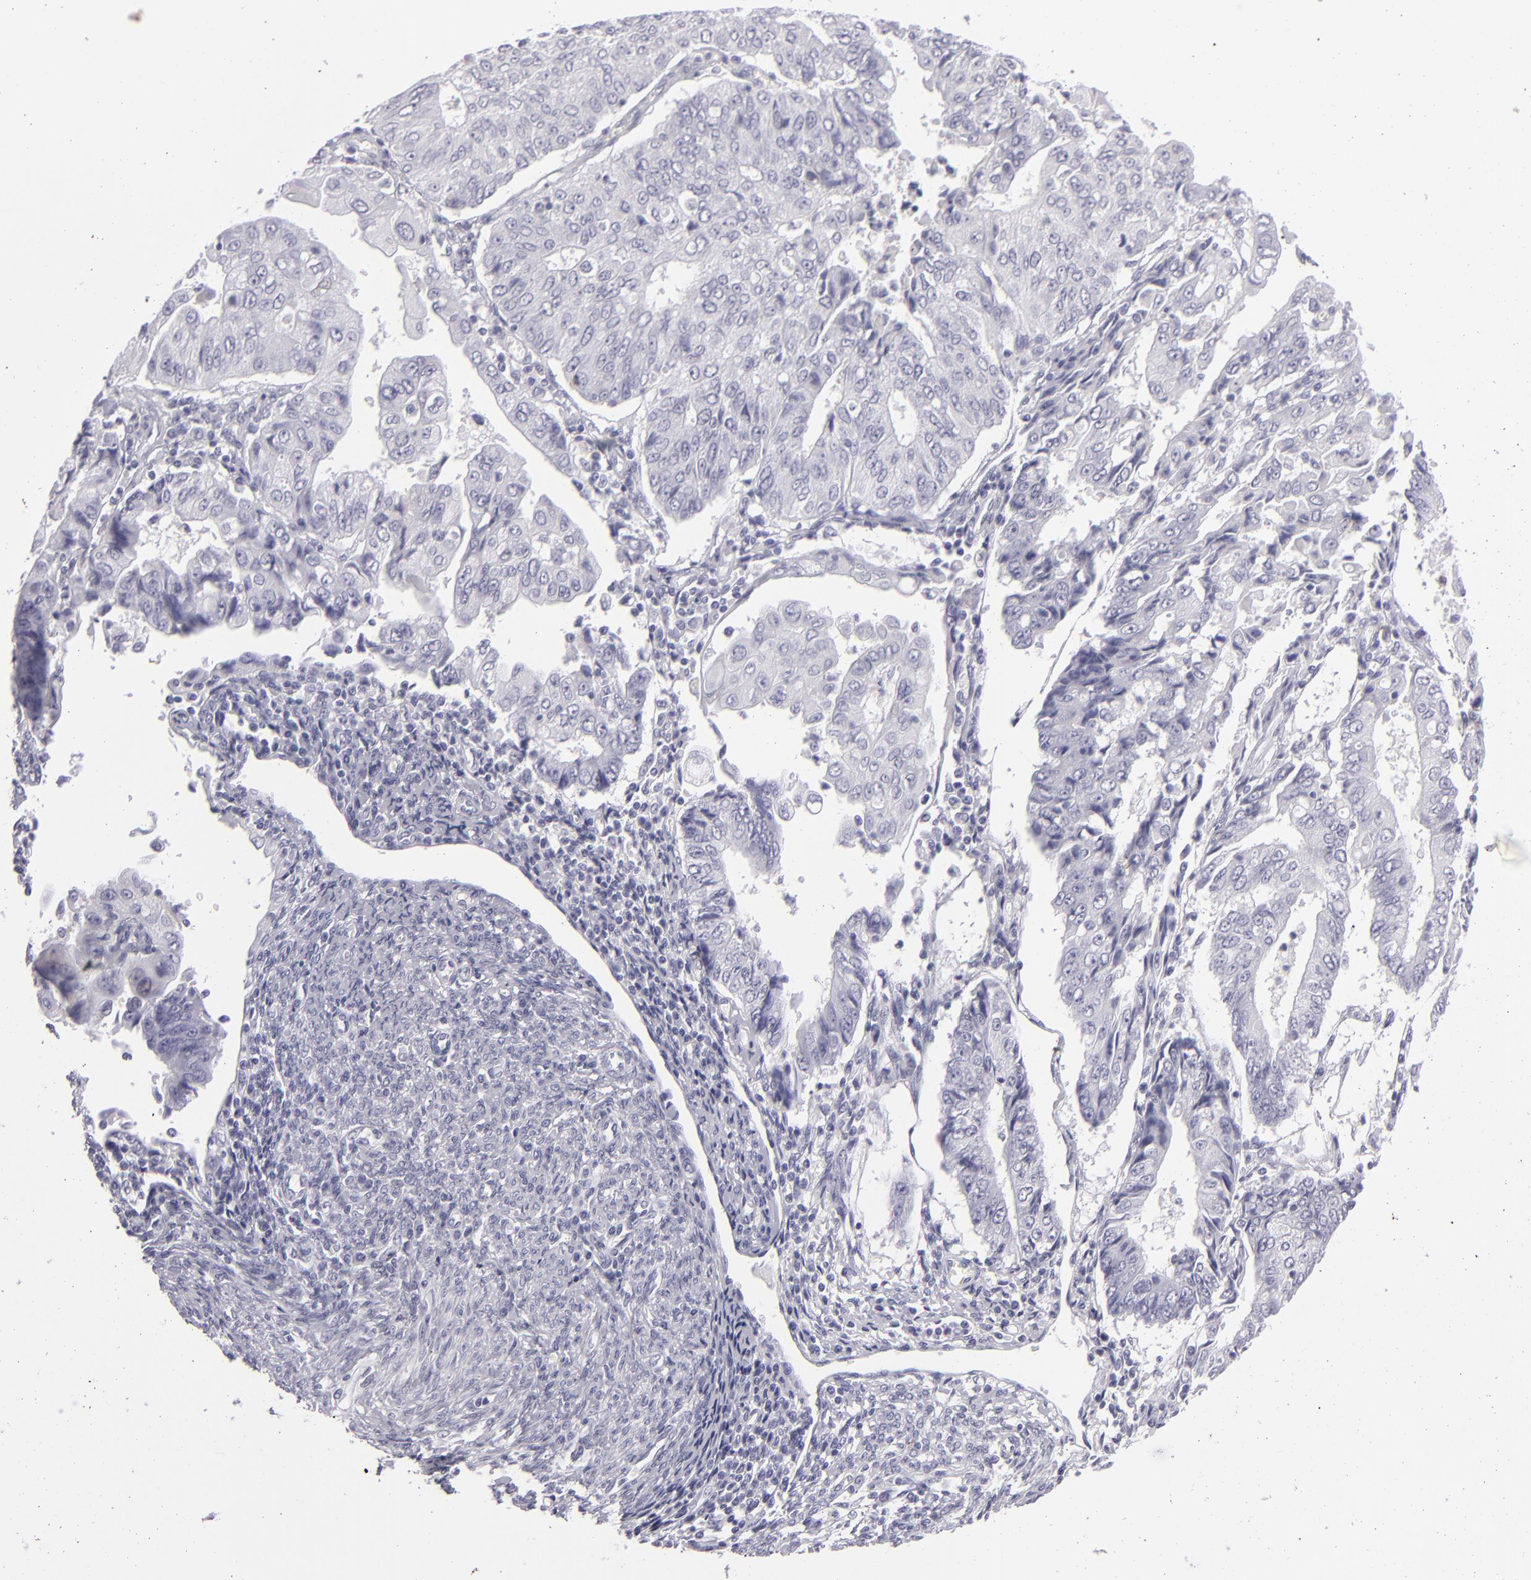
{"staining": {"intensity": "negative", "quantity": "none", "location": "none"}, "tissue": "endometrial cancer", "cell_type": "Tumor cells", "image_type": "cancer", "snomed": [{"axis": "morphology", "description": "Adenocarcinoma, NOS"}, {"axis": "topography", "description": "Endometrium"}], "caption": "This is a image of immunohistochemistry (IHC) staining of endometrial adenocarcinoma, which shows no expression in tumor cells.", "gene": "VIL1", "patient": {"sex": "female", "age": 75}}